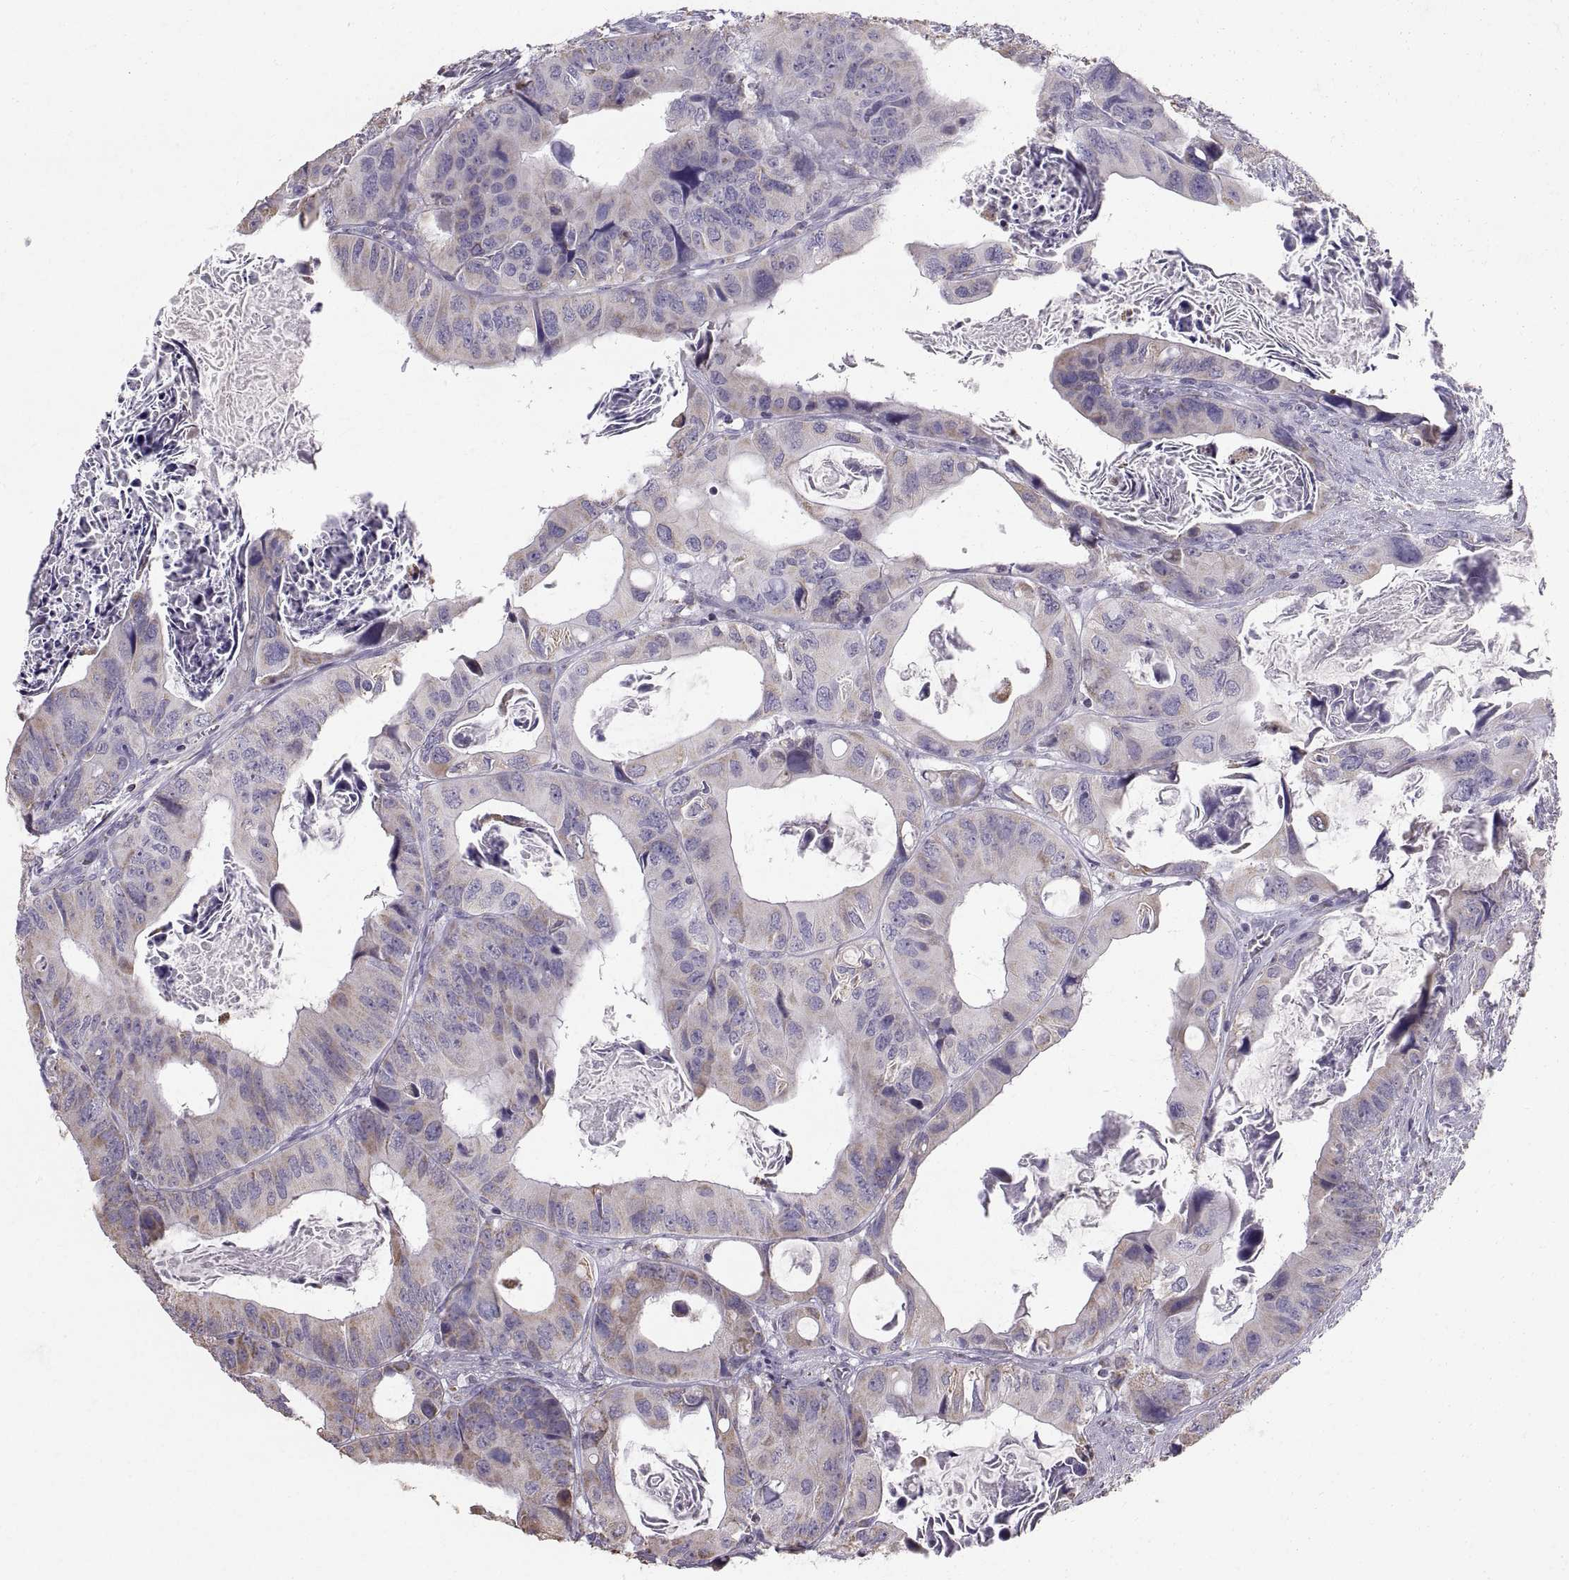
{"staining": {"intensity": "moderate", "quantity": "<25%", "location": "cytoplasmic/membranous"}, "tissue": "colorectal cancer", "cell_type": "Tumor cells", "image_type": "cancer", "snomed": [{"axis": "morphology", "description": "Adenocarcinoma, NOS"}, {"axis": "topography", "description": "Rectum"}], "caption": "This is a photomicrograph of immunohistochemistry (IHC) staining of colorectal adenocarcinoma, which shows moderate staining in the cytoplasmic/membranous of tumor cells.", "gene": "STMND1", "patient": {"sex": "male", "age": 64}}